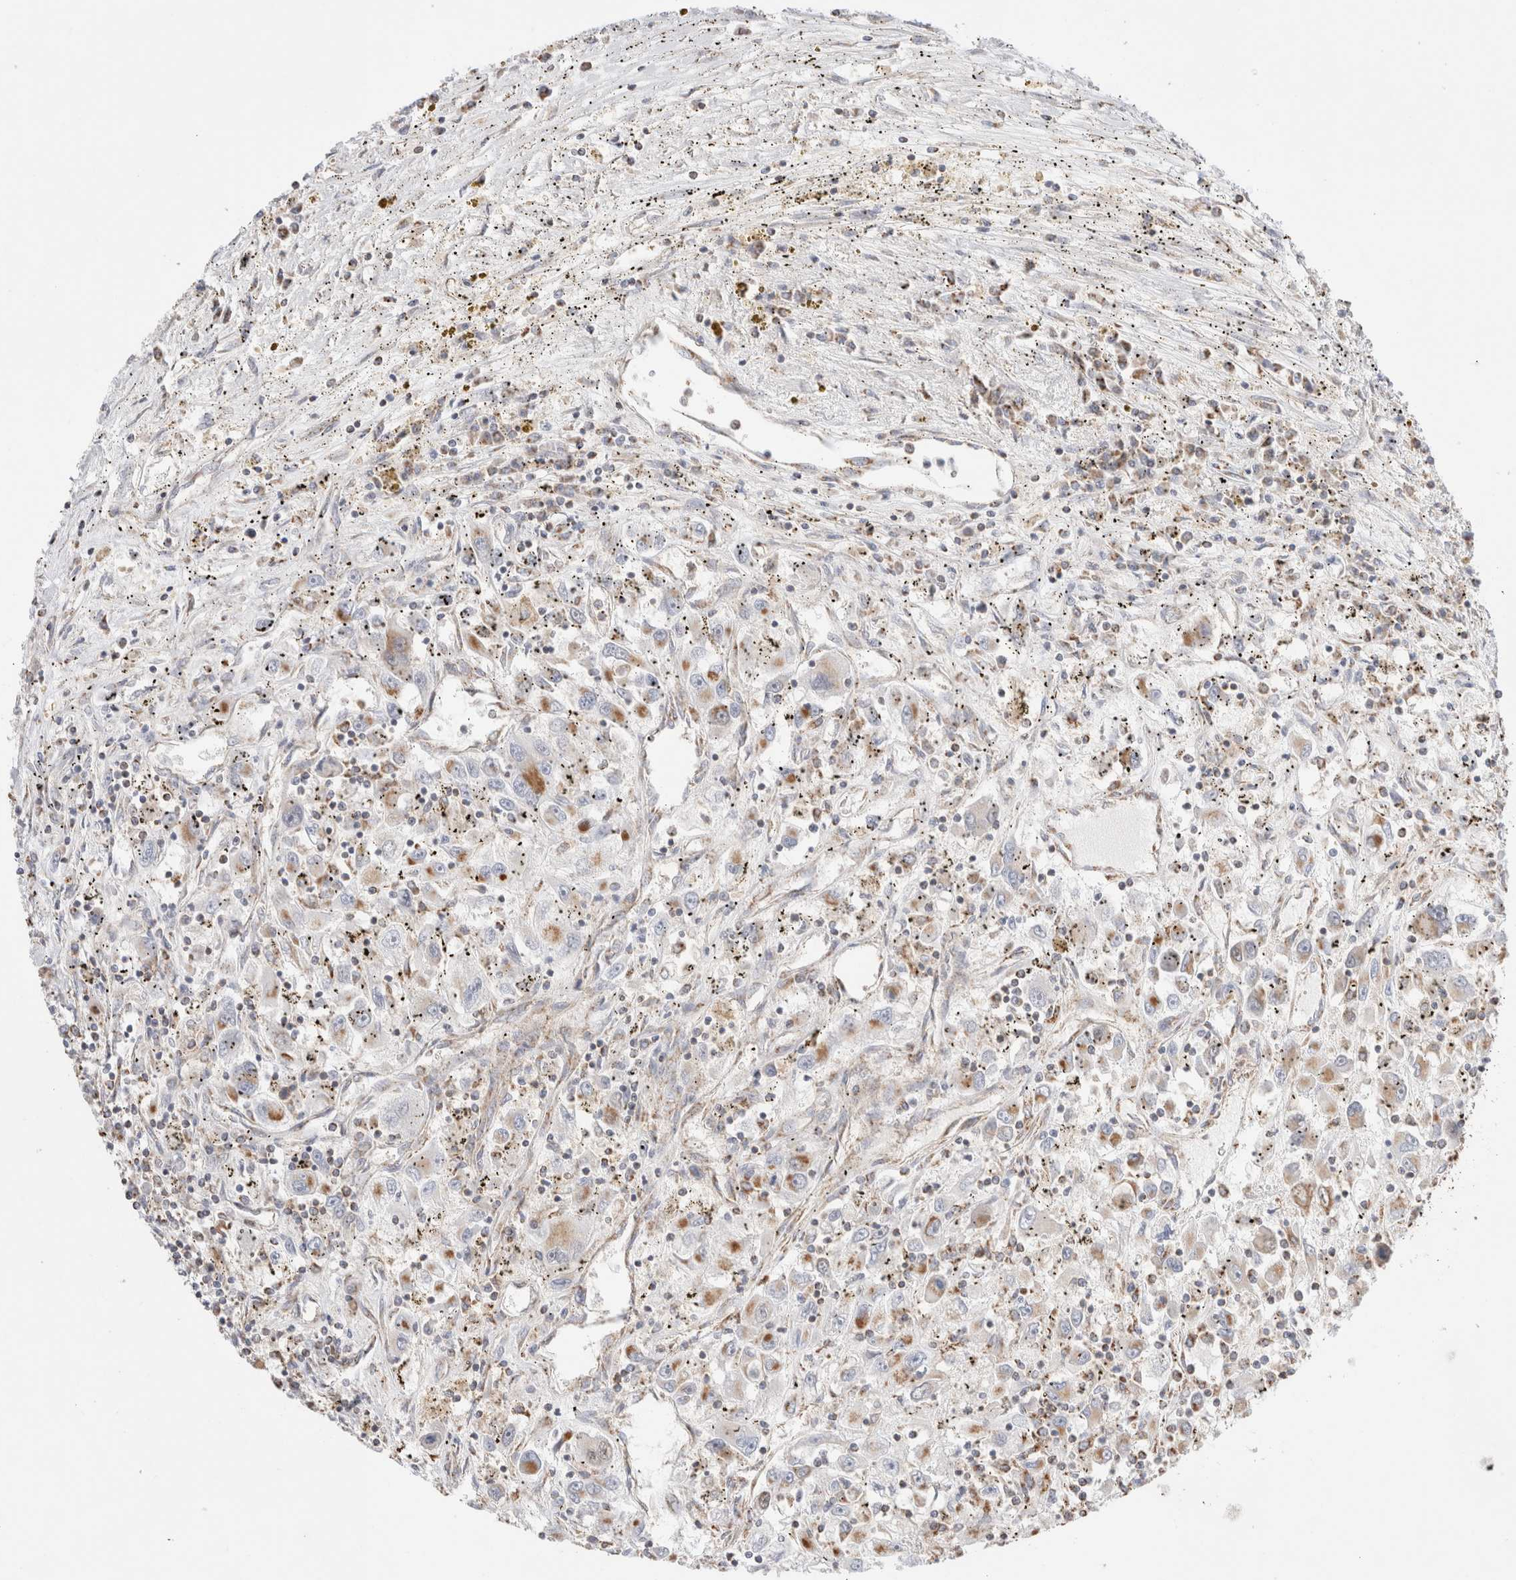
{"staining": {"intensity": "moderate", "quantity": "25%-75%", "location": "cytoplasmic/membranous"}, "tissue": "renal cancer", "cell_type": "Tumor cells", "image_type": "cancer", "snomed": [{"axis": "morphology", "description": "Adenocarcinoma, NOS"}, {"axis": "topography", "description": "Kidney"}], "caption": "This image shows immunohistochemistry staining of human renal cancer (adenocarcinoma), with medium moderate cytoplasmic/membranous expression in about 25%-75% of tumor cells.", "gene": "TMPPE", "patient": {"sex": "female", "age": 52}}